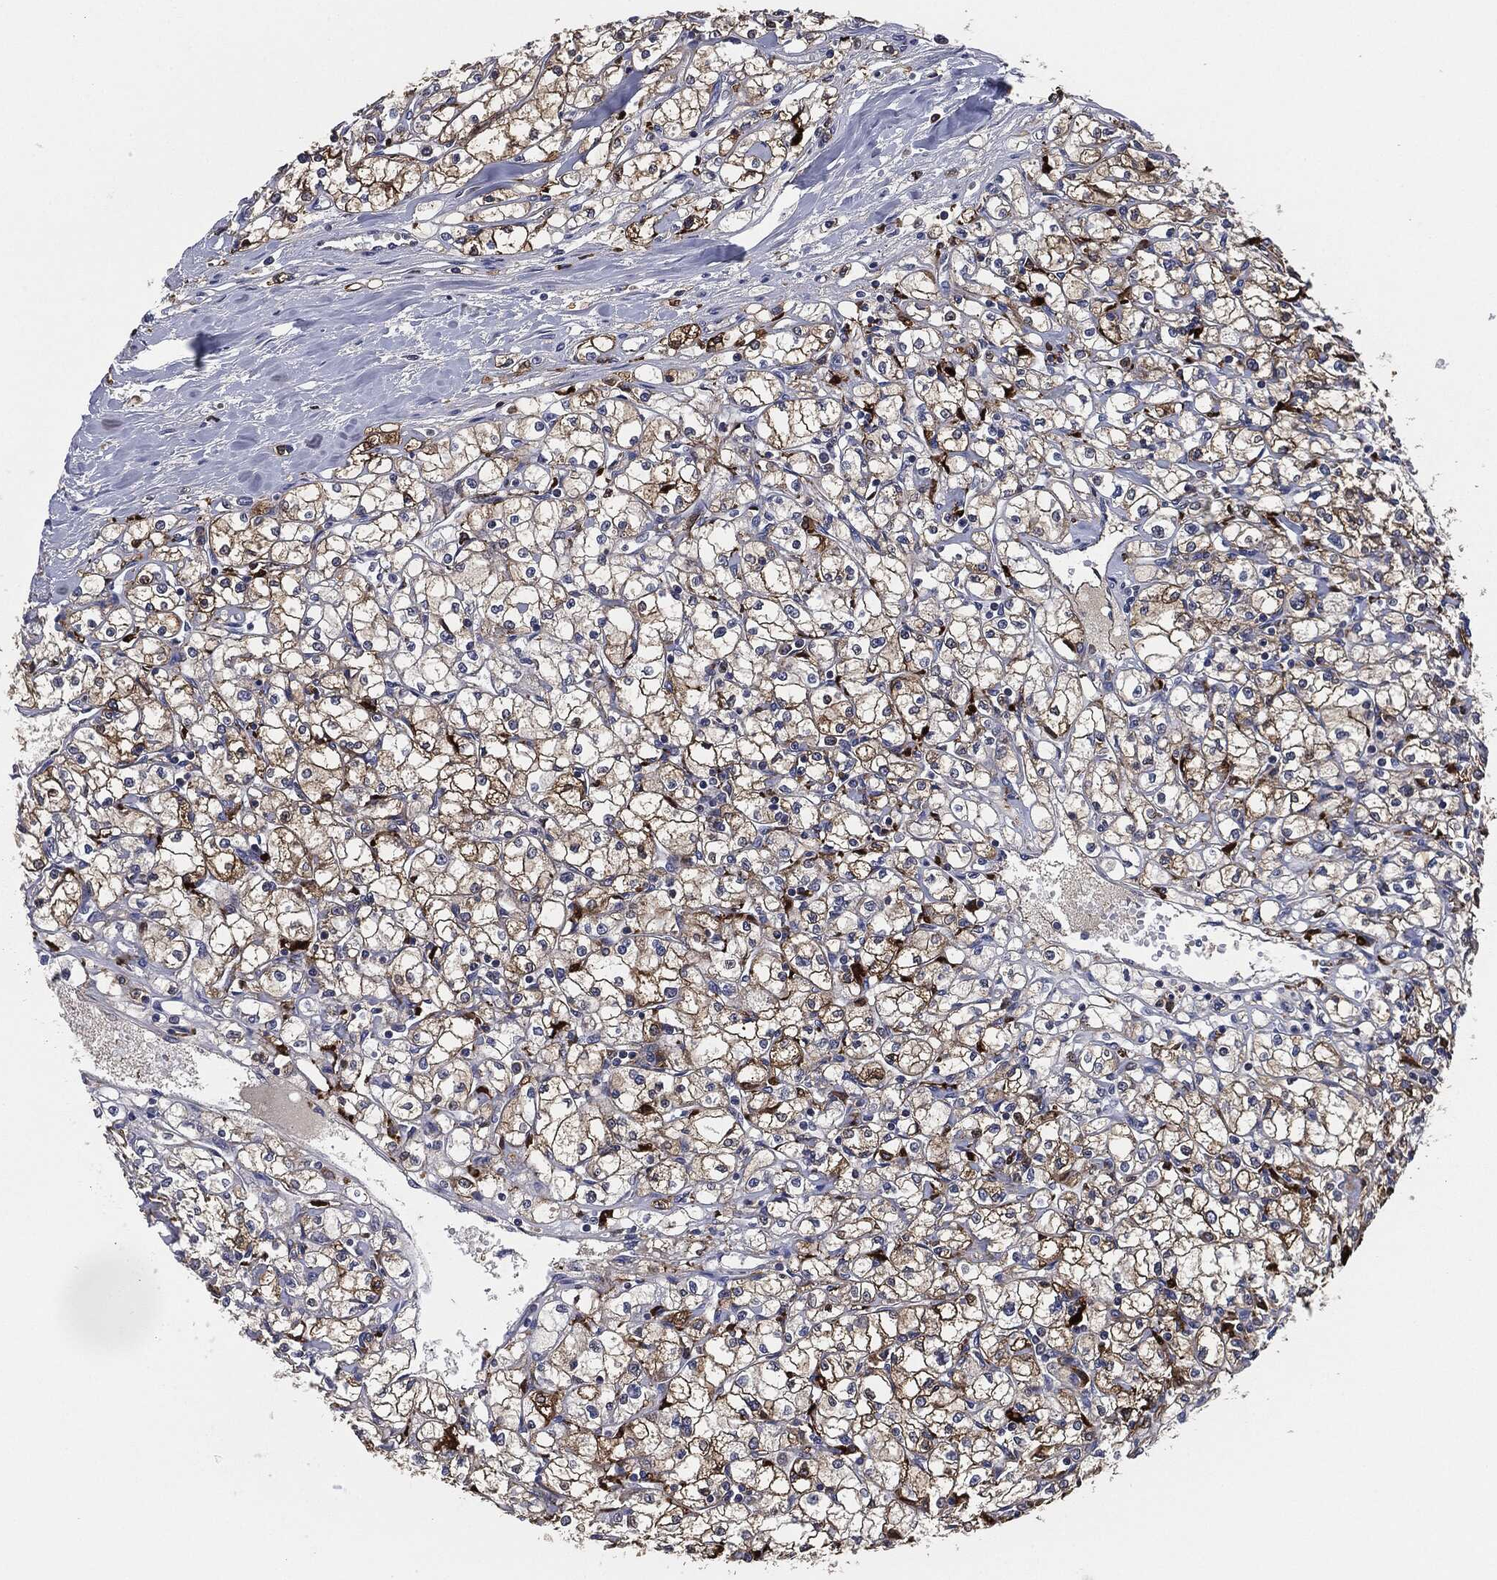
{"staining": {"intensity": "moderate", "quantity": "25%-75%", "location": "cytoplasmic/membranous"}, "tissue": "renal cancer", "cell_type": "Tumor cells", "image_type": "cancer", "snomed": [{"axis": "morphology", "description": "Adenocarcinoma, NOS"}, {"axis": "topography", "description": "Kidney"}], "caption": "Renal cancer (adenocarcinoma) tissue exhibits moderate cytoplasmic/membranous expression in approximately 25%-75% of tumor cells, visualized by immunohistochemistry.", "gene": "TMEM11", "patient": {"sex": "male", "age": 67}}